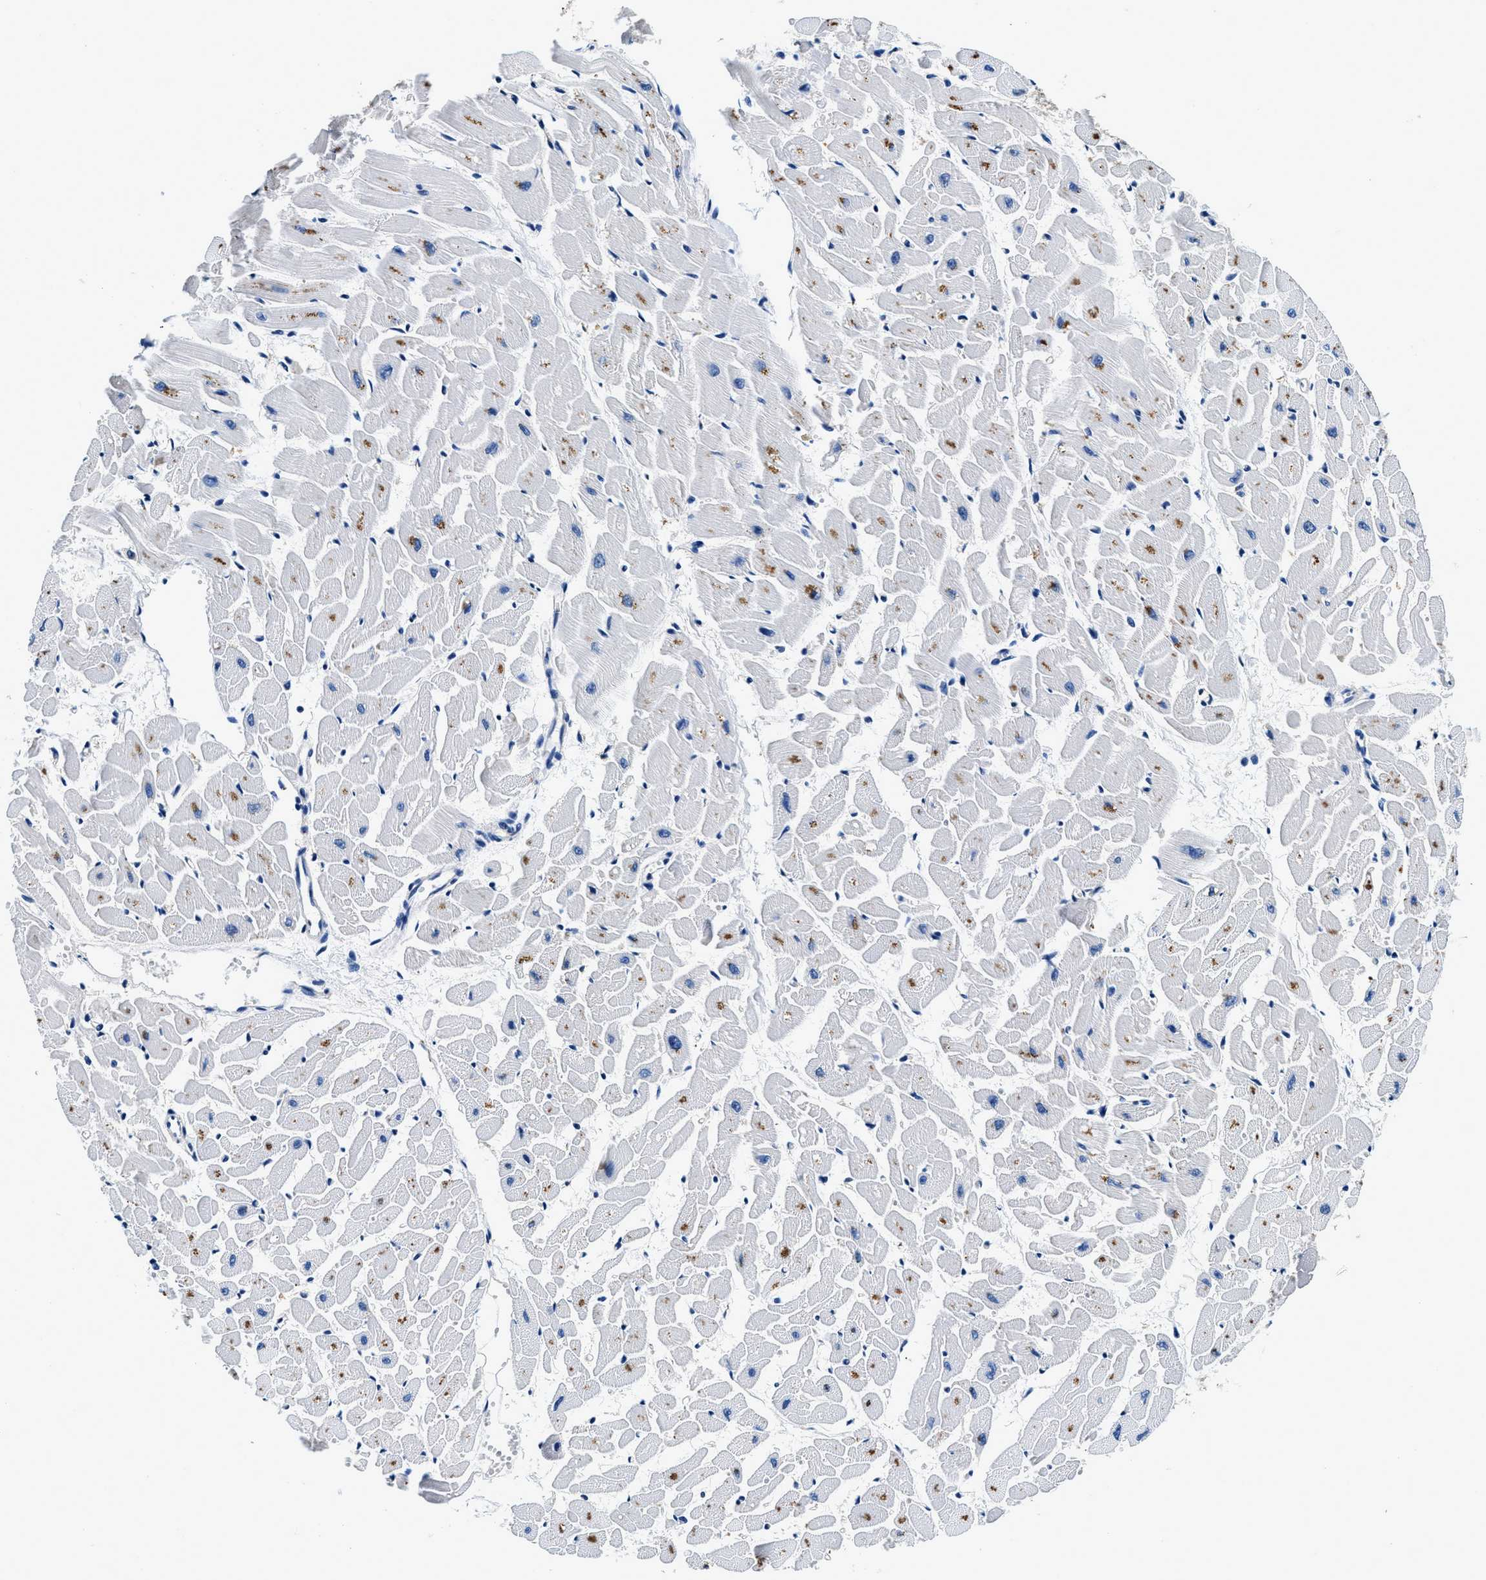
{"staining": {"intensity": "moderate", "quantity": "25%-75%", "location": "cytoplasmic/membranous"}, "tissue": "heart muscle", "cell_type": "Cardiomyocytes", "image_type": "normal", "snomed": [{"axis": "morphology", "description": "Normal tissue, NOS"}, {"axis": "topography", "description": "Heart"}], "caption": "Immunohistochemistry of benign heart muscle shows medium levels of moderate cytoplasmic/membranous positivity in about 25%-75% of cardiomyocytes. The protein is shown in brown color, while the nuclei are stained blue.", "gene": "ZFAND3", "patient": {"sex": "female", "age": 19}}